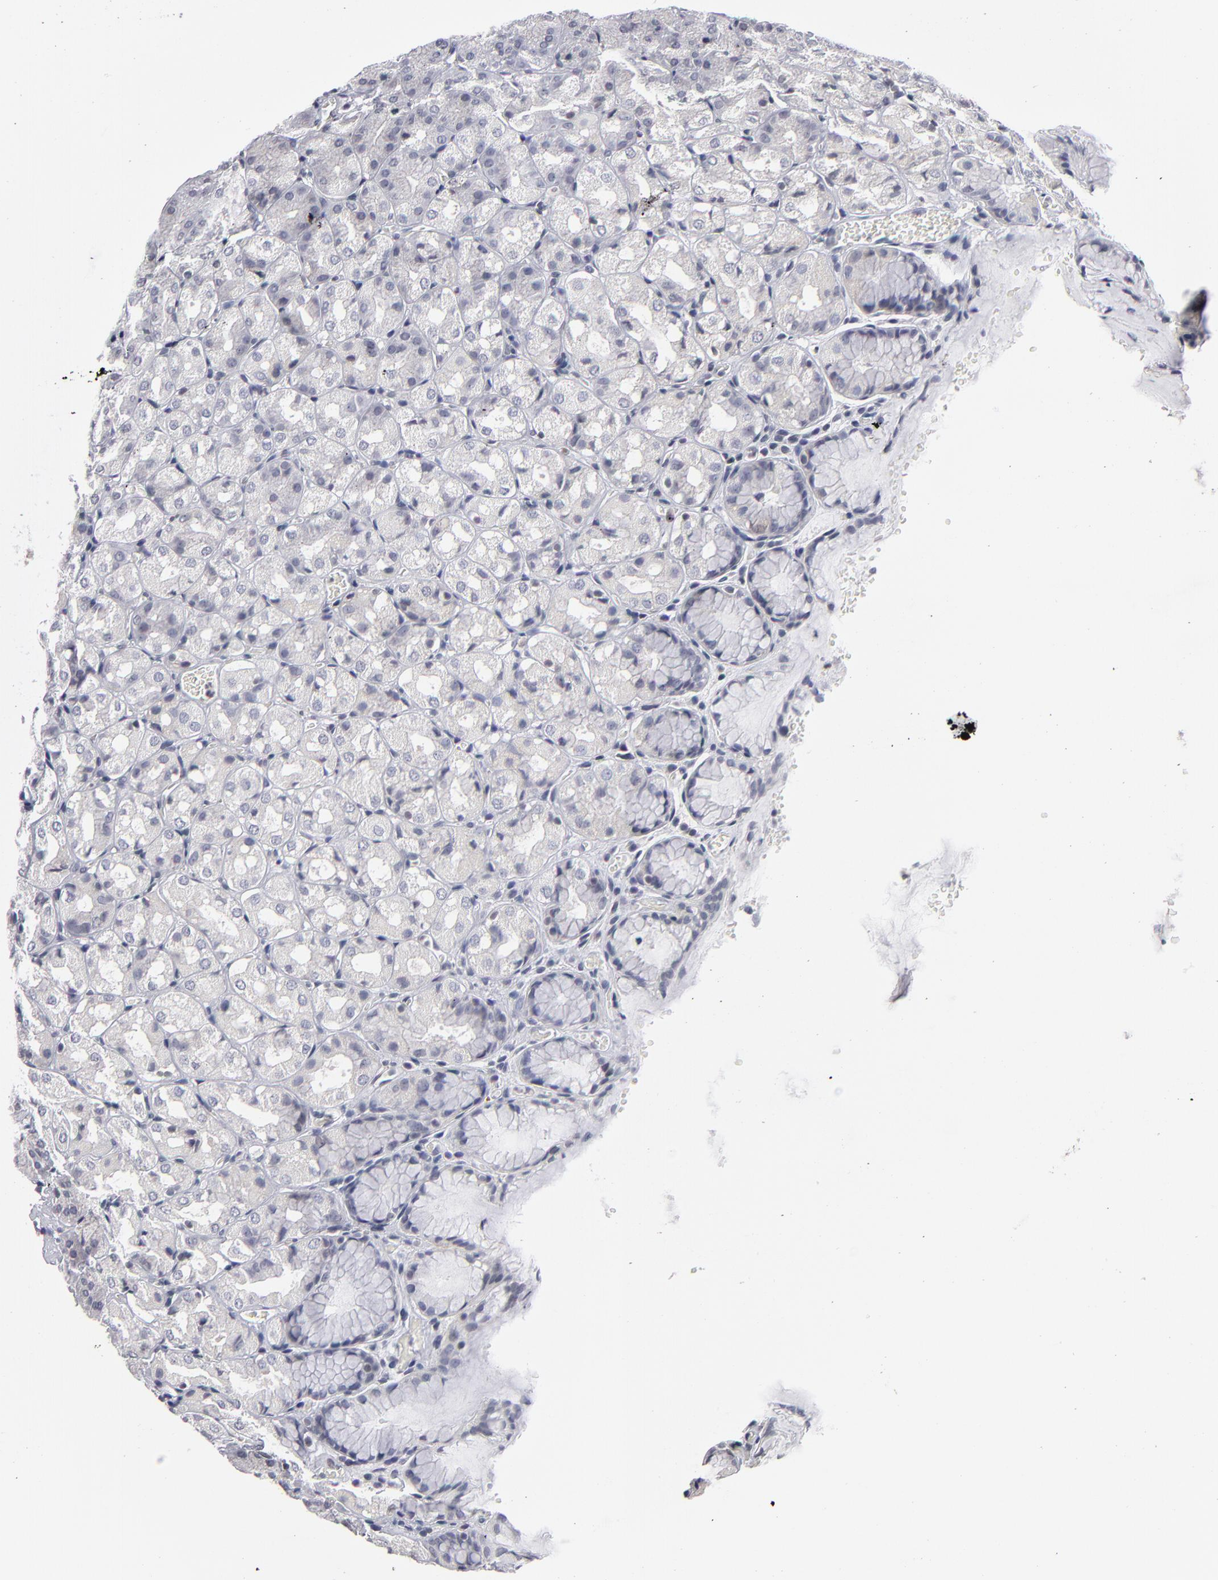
{"staining": {"intensity": "negative", "quantity": "none", "location": "none"}, "tissue": "stomach", "cell_type": "Glandular cells", "image_type": "normal", "snomed": [{"axis": "morphology", "description": "Normal tissue, NOS"}, {"axis": "topography", "description": "Stomach, upper"}], "caption": "Stomach stained for a protein using IHC exhibits no positivity glandular cells.", "gene": "ODF2", "patient": {"sex": "female", "age": 81}}